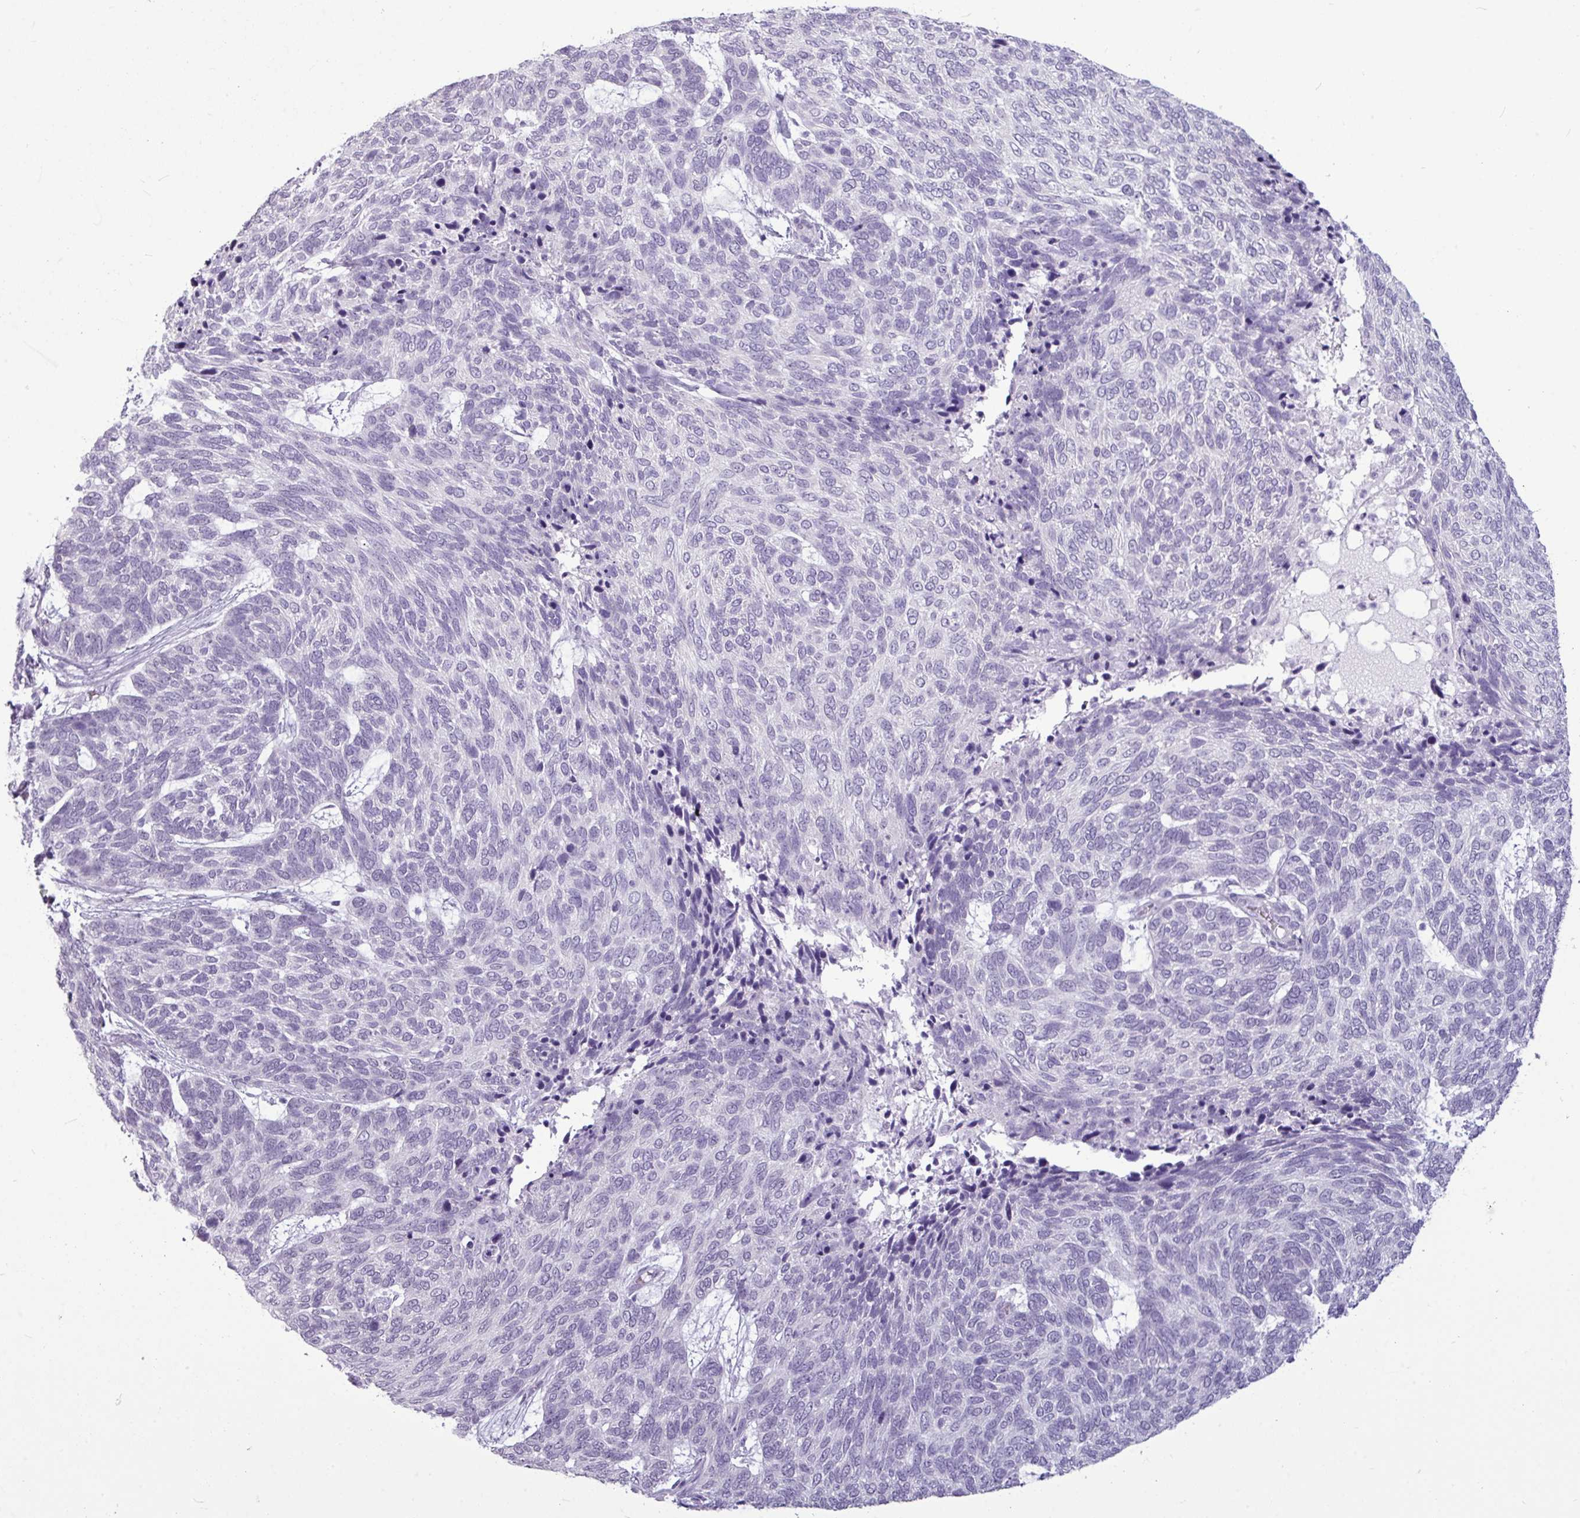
{"staining": {"intensity": "negative", "quantity": "none", "location": "none"}, "tissue": "skin cancer", "cell_type": "Tumor cells", "image_type": "cancer", "snomed": [{"axis": "morphology", "description": "Basal cell carcinoma"}, {"axis": "topography", "description": "Skin"}], "caption": "DAB immunohistochemical staining of human basal cell carcinoma (skin) displays no significant positivity in tumor cells. (Stains: DAB (3,3'-diaminobenzidine) immunohistochemistry (IHC) with hematoxylin counter stain, Microscopy: brightfield microscopy at high magnification).", "gene": "AMY2A", "patient": {"sex": "female", "age": 65}}